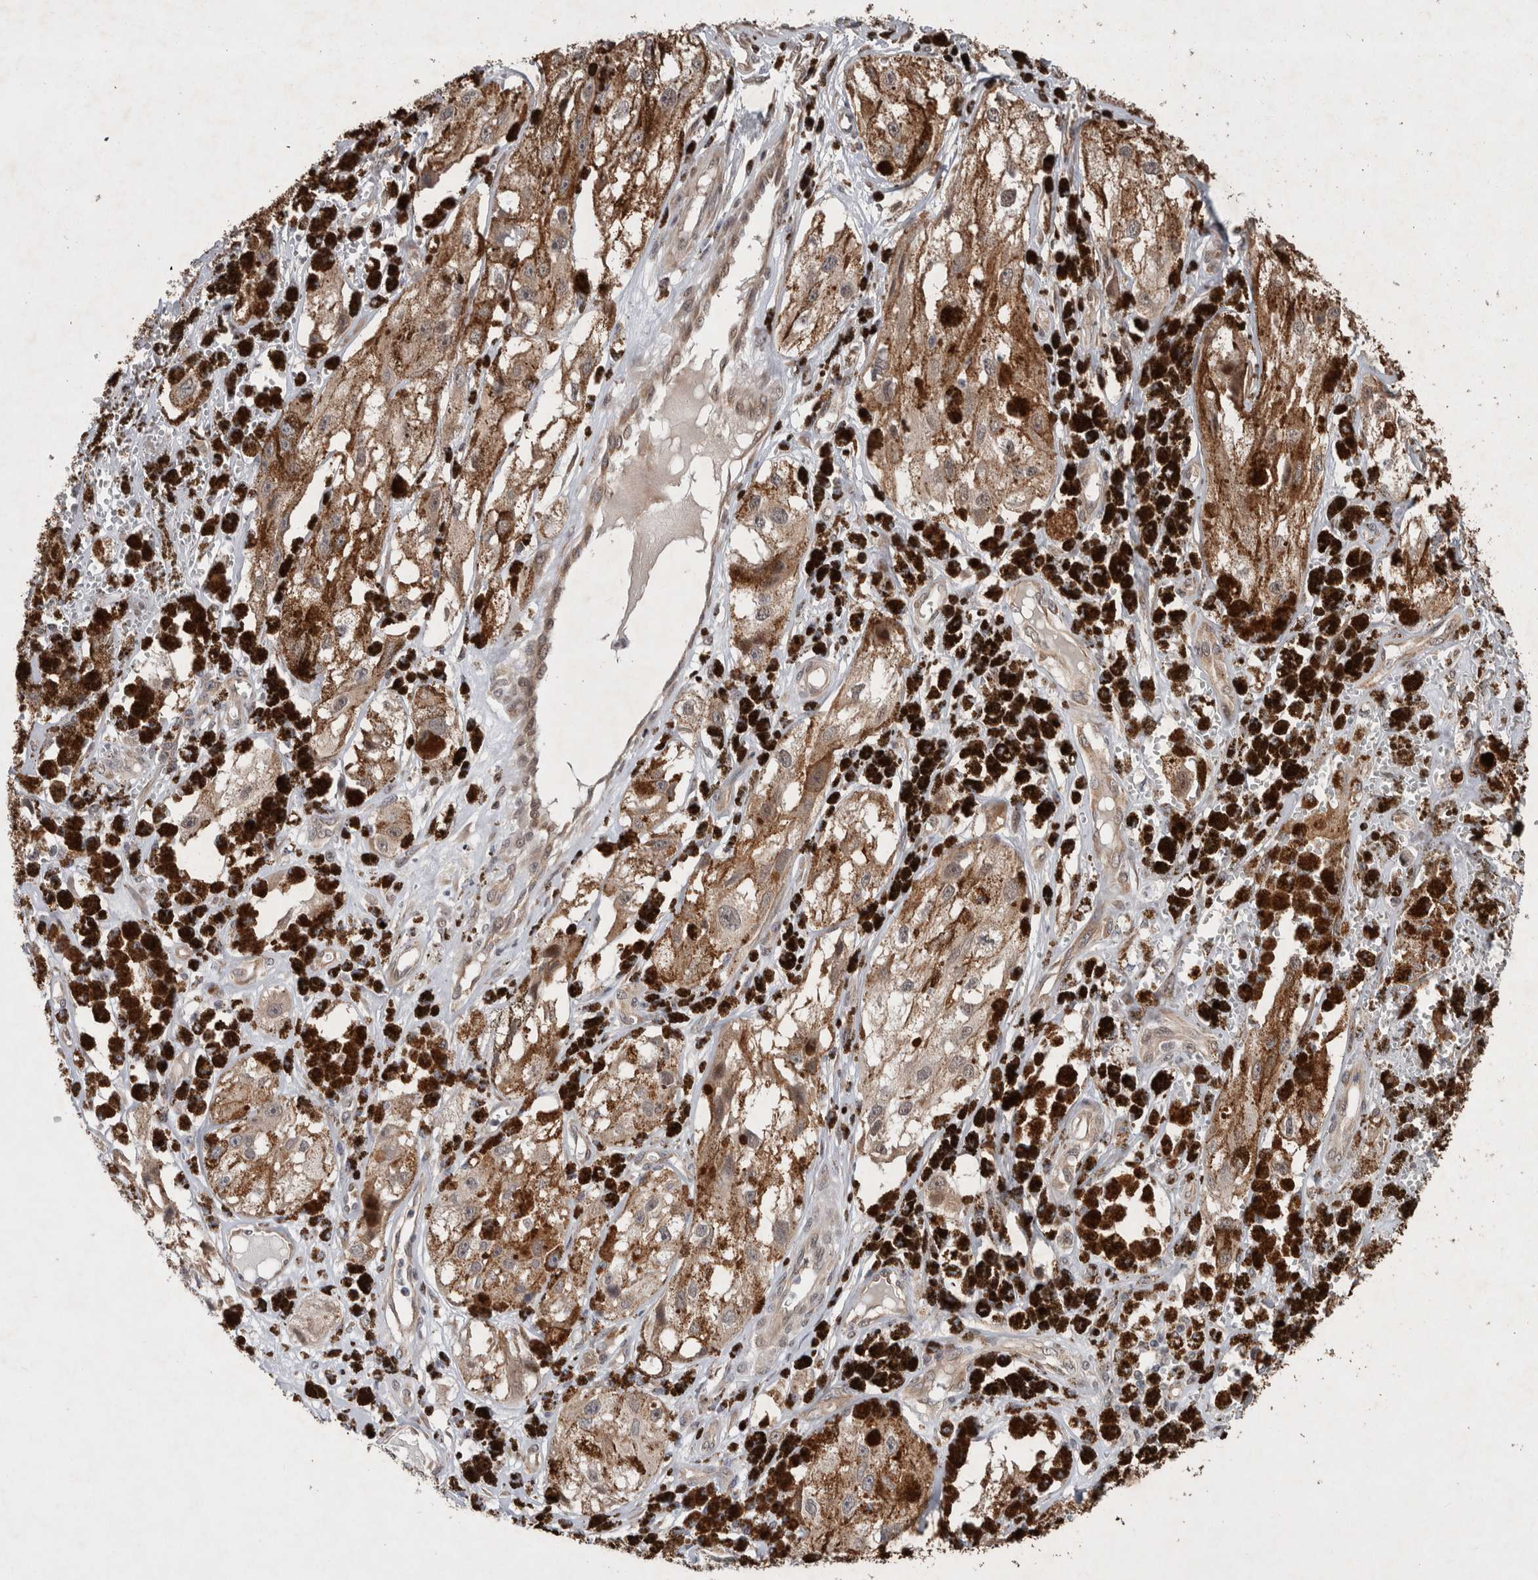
{"staining": {"intensity": "moderate", "quantity": ">75%", "location": "cytoplasmic/membranous"}, "tissue": "melanoma", "cell_type": "Tumor cells", "image_type": "cancer", "snomed": [{"axis": "morphology", "description": "Malignant melanoma, NOS"}, {"axis": "topography", "description": "Skin"}], "caption": "Immunohistochemical staining of human melanoma displays medium levels of moderate cytoplasmic/membranous positivity in about >75% of tumor cells.", "gene": "GIMAP6", "patient": {"sex": "male", "age": 88}}